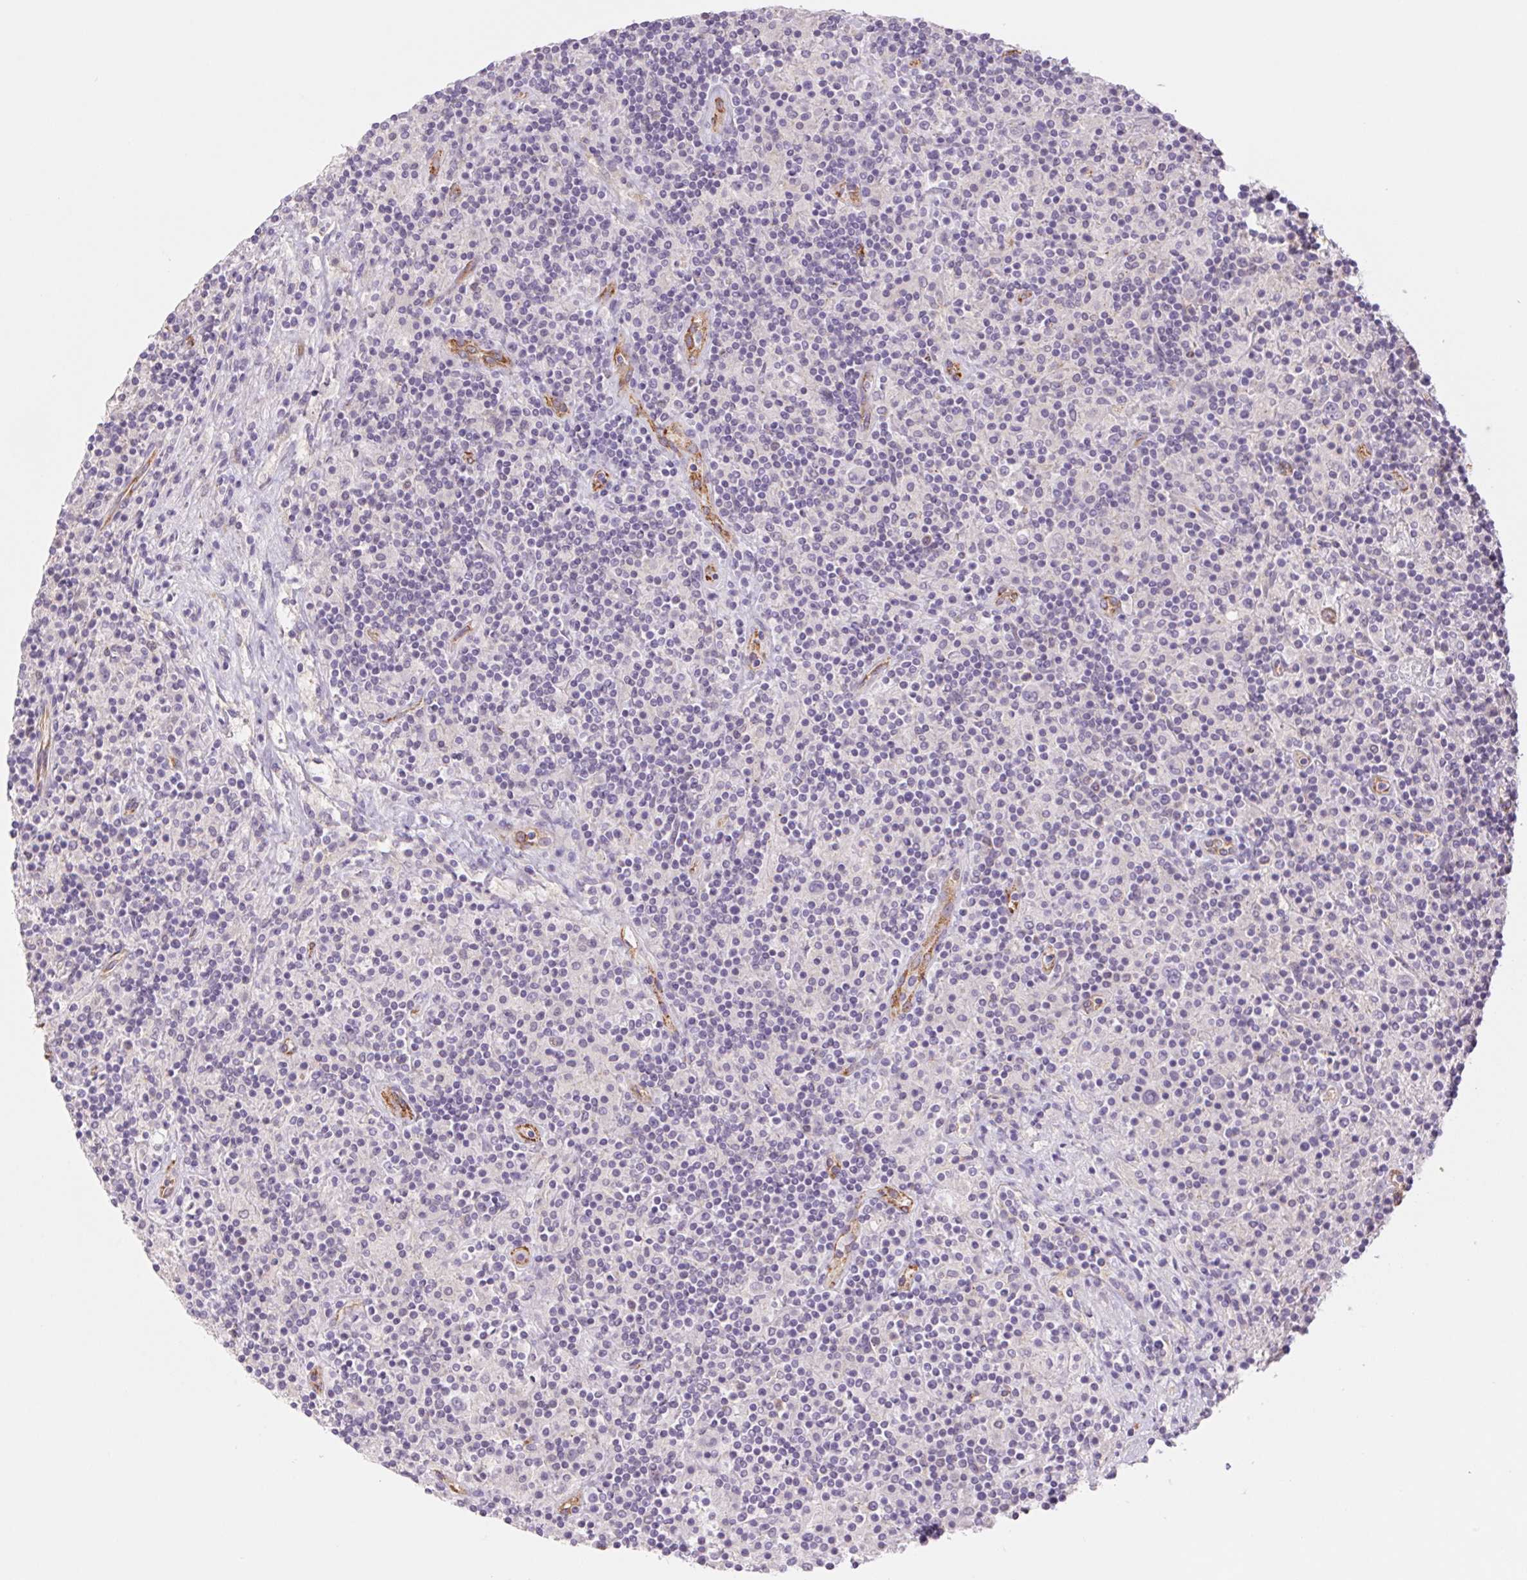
{"staining": {"intensity": "negative", "quantity": "none", "location": "none"}, "tissue": "lymphoma", "cell_type": "Tumor cells", "image_type": "cancer", "snomed": [{"axis": "morphology", "description": "Hodgkin's disease, NOS"}, {"axis": "topography", "description": "Lymph node"}], "caption": "A histopathology image of Hodgkin's disease stained for a protein displays no brown staining in tumor cells.", "gene": "IGFL3", "patient": {"sex": "male", "age": 70}}